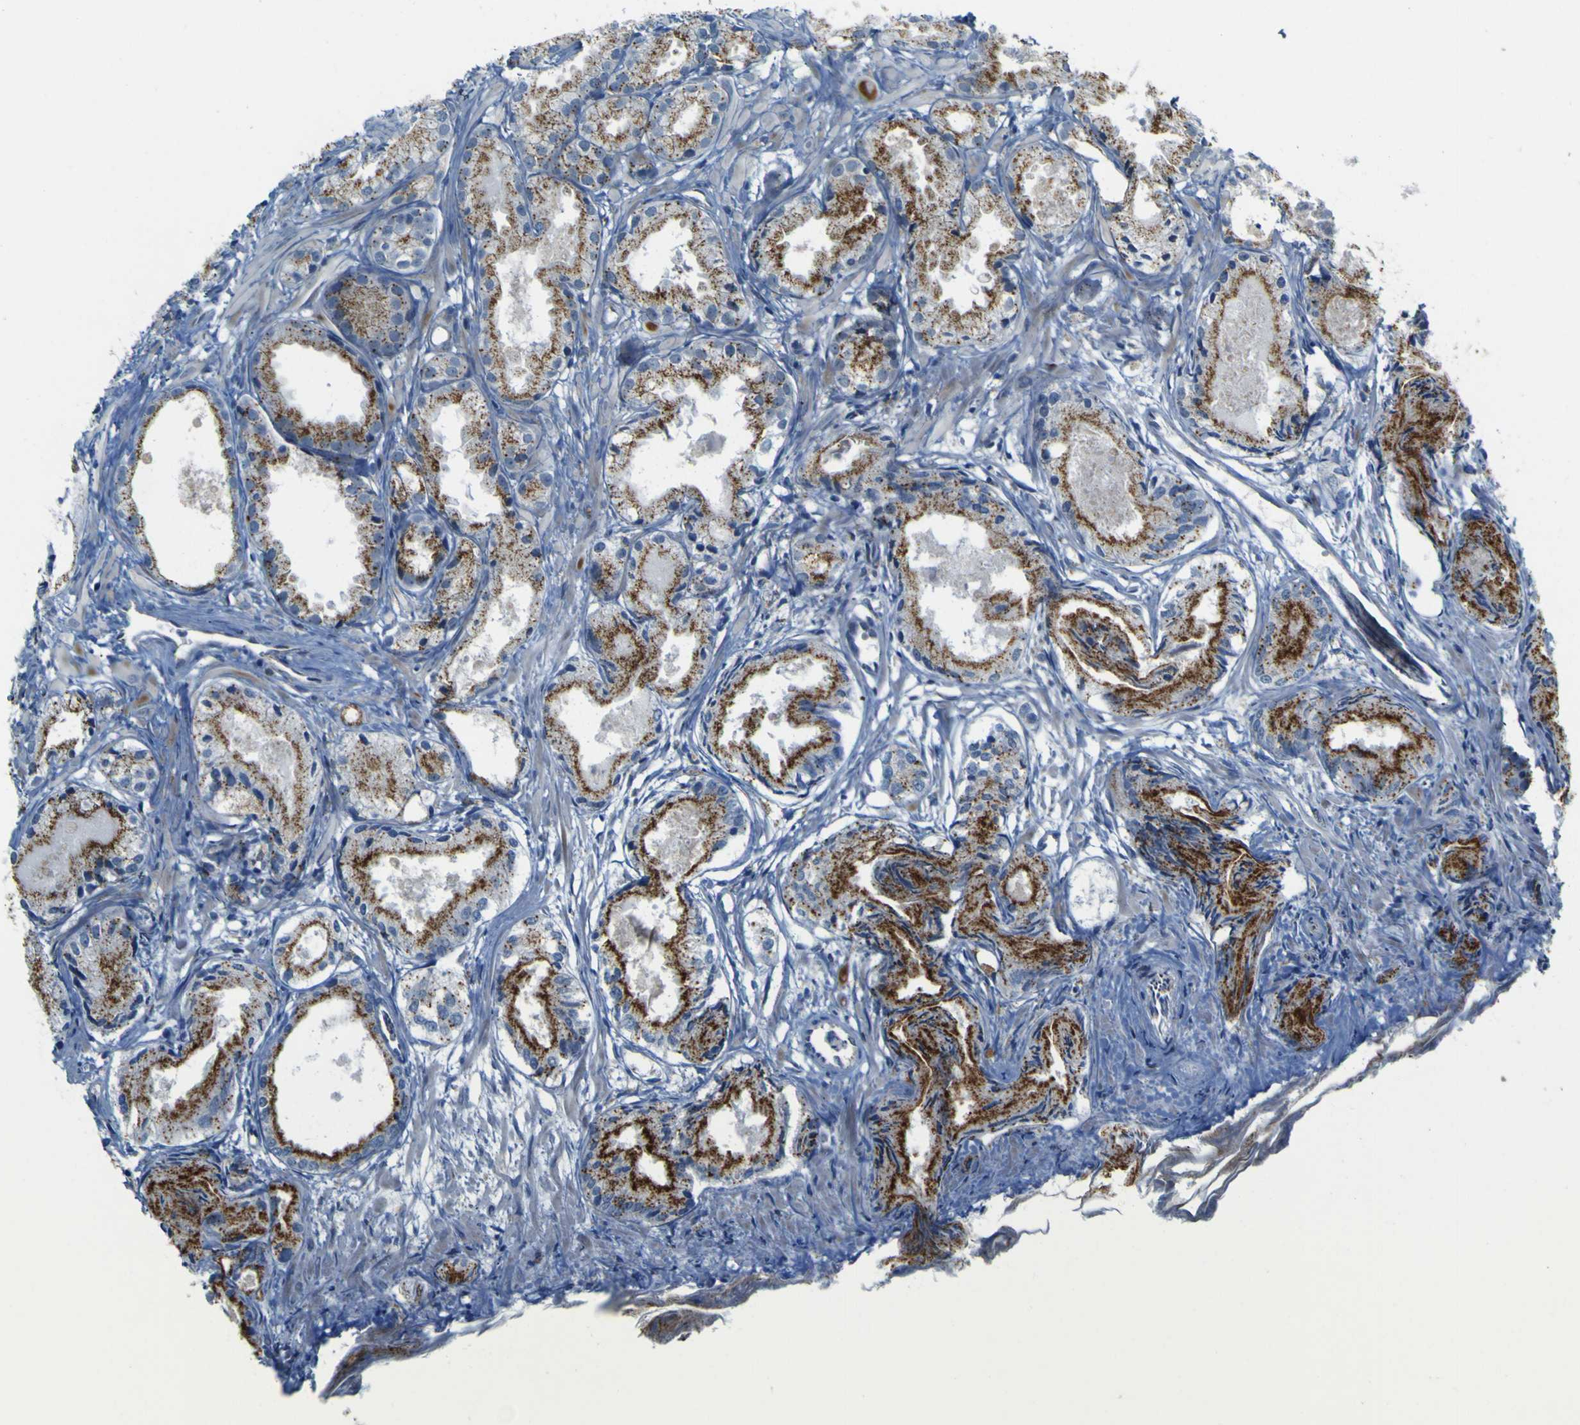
{"staining": {"intensity": "moderate", "quantity": ">75%", "location": "cytoplasmic/membranous"}, "tissue": "prostate cancer", "cell_type": "Tumor cells", "image_type": "cancer", "snomed": [{"axis": "morphology", "description": "Adenocarcinoma, Low grade"}, {"axis": "topography", "description": "Prostate"}], "caption": "Brown immunohistochemical staining in human low-grade adenocarcinoma (prostate) exhibits moderate cytoplasmic/membranous positivity in approximately >75% of tumor cells.", "gene": "ACBD5", "patient": {"sex": "male", "age": 72}}